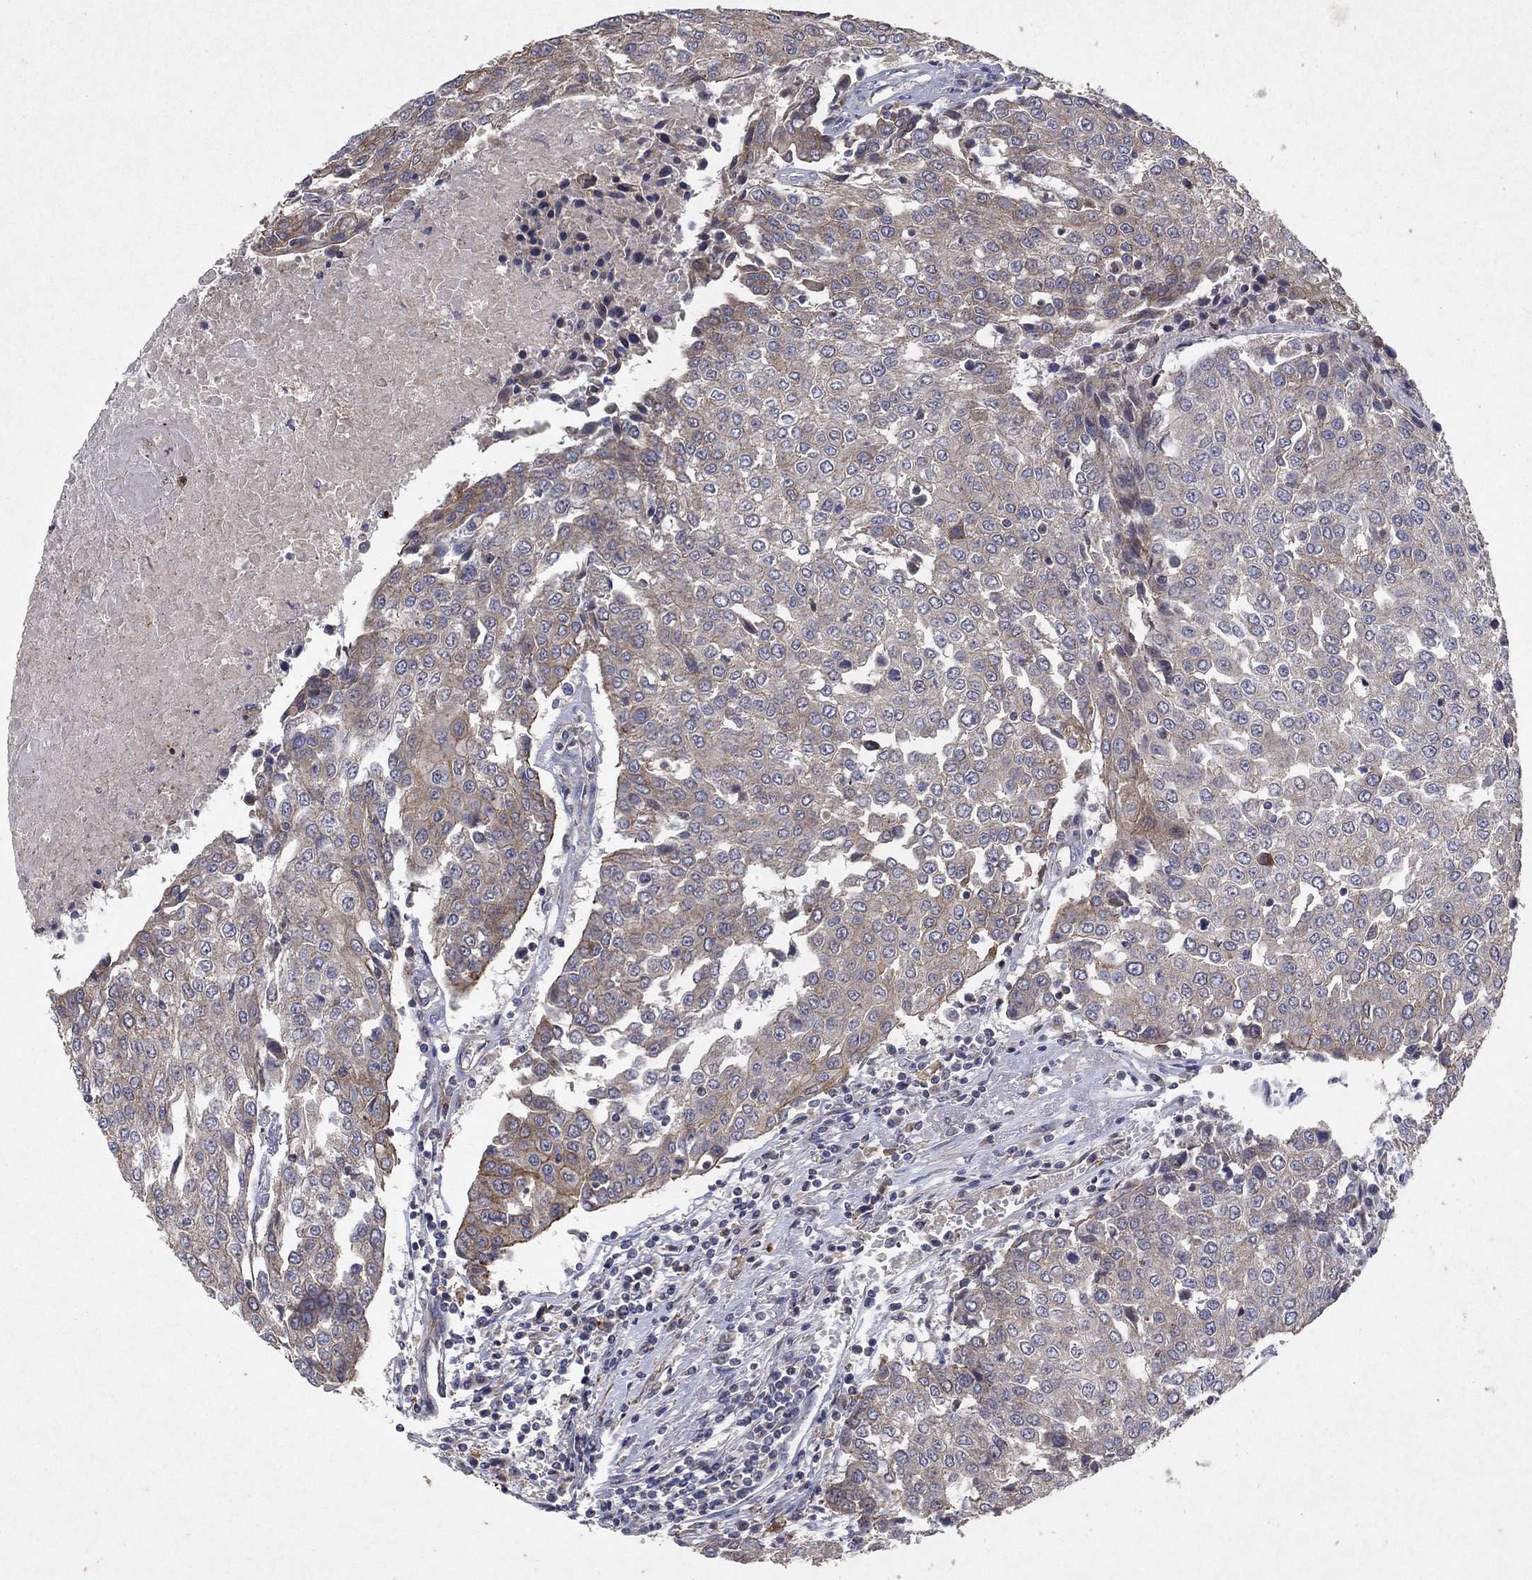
{"staining": {"intensity": "moderate", "quantity": "<25%", "location": "cytoplasmic/membranous"}, "tissue": "urothelial cancer", "cell_type": "Tumor cells", "image_type": "cancer", "snomed": [{"axis": "morphology", "description": "Urothelial carcinoma, High grade"}, {"axis": "topography", "description": "Urinary bladder"}], "caption": "This micrograph exhibits immunohistochemistry staining of human urothelial cancer, with low moderate cytoplasmic/membranous staining in approximately <25% of tumor cells.", "gene": "FRG1", "patient": {"sex": "female", "age": 85}}